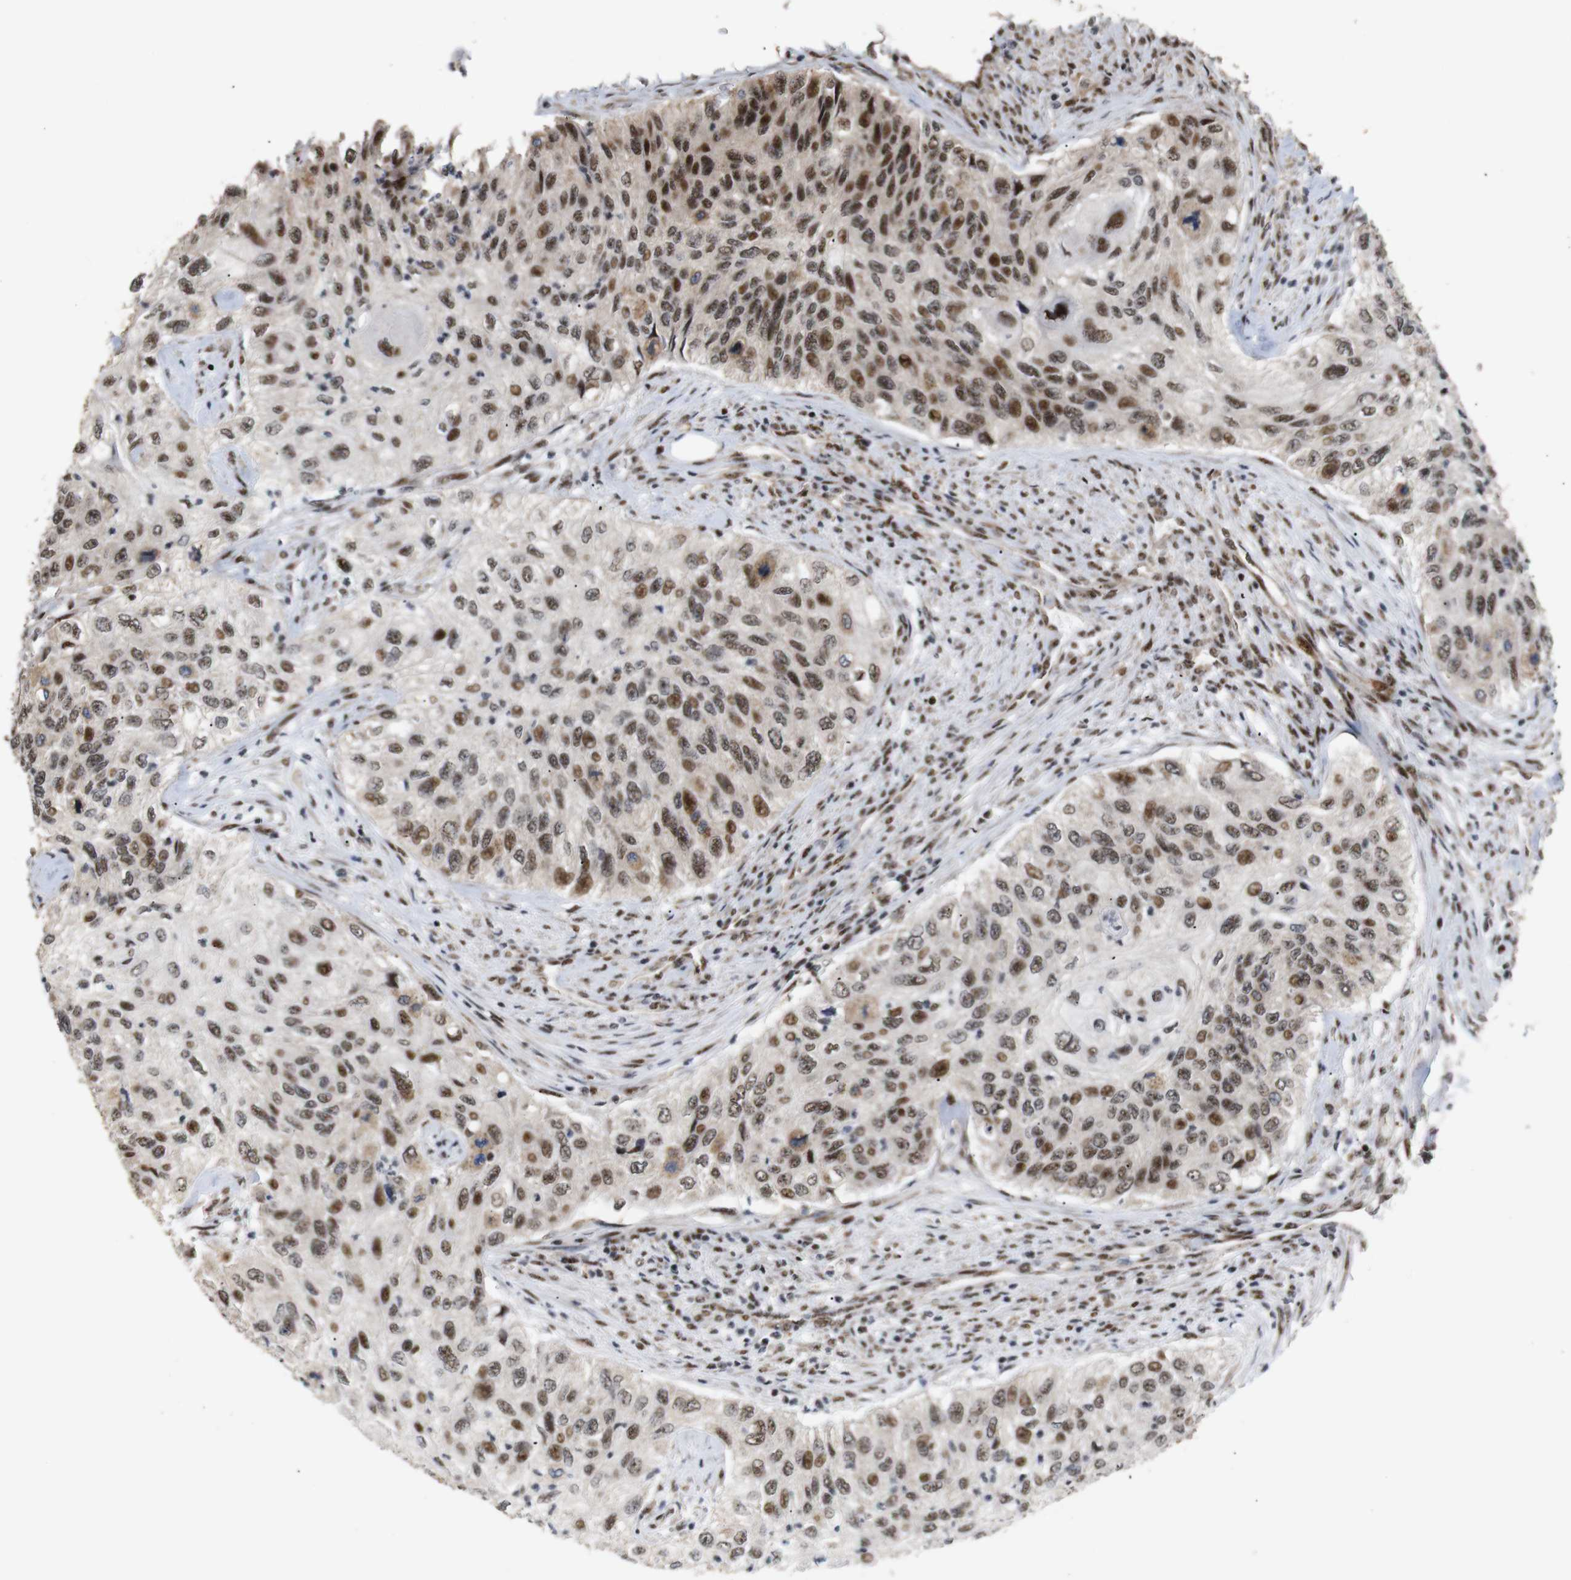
{"staining": {"intensity": "moderate", "quantity": ">75%", "location": "nuclear"}, "tissue": "urothelial cancer", "cell_type": "Tumor cells", "image_type": "cancer", "snomed": [{"axis": "morphology", "description": "Urothelial carcinoma, High grade"}, {"axis": "topography", "description": "Urinary bladder"}], "caption": "The photomicrograph displays immunohistochemical staining of urothelial cancer. There is moderate nuclear staining is present in about >75% of tumor cells.", "gene": "PYM1", "patient": {"sex": "female", "age": 60}}